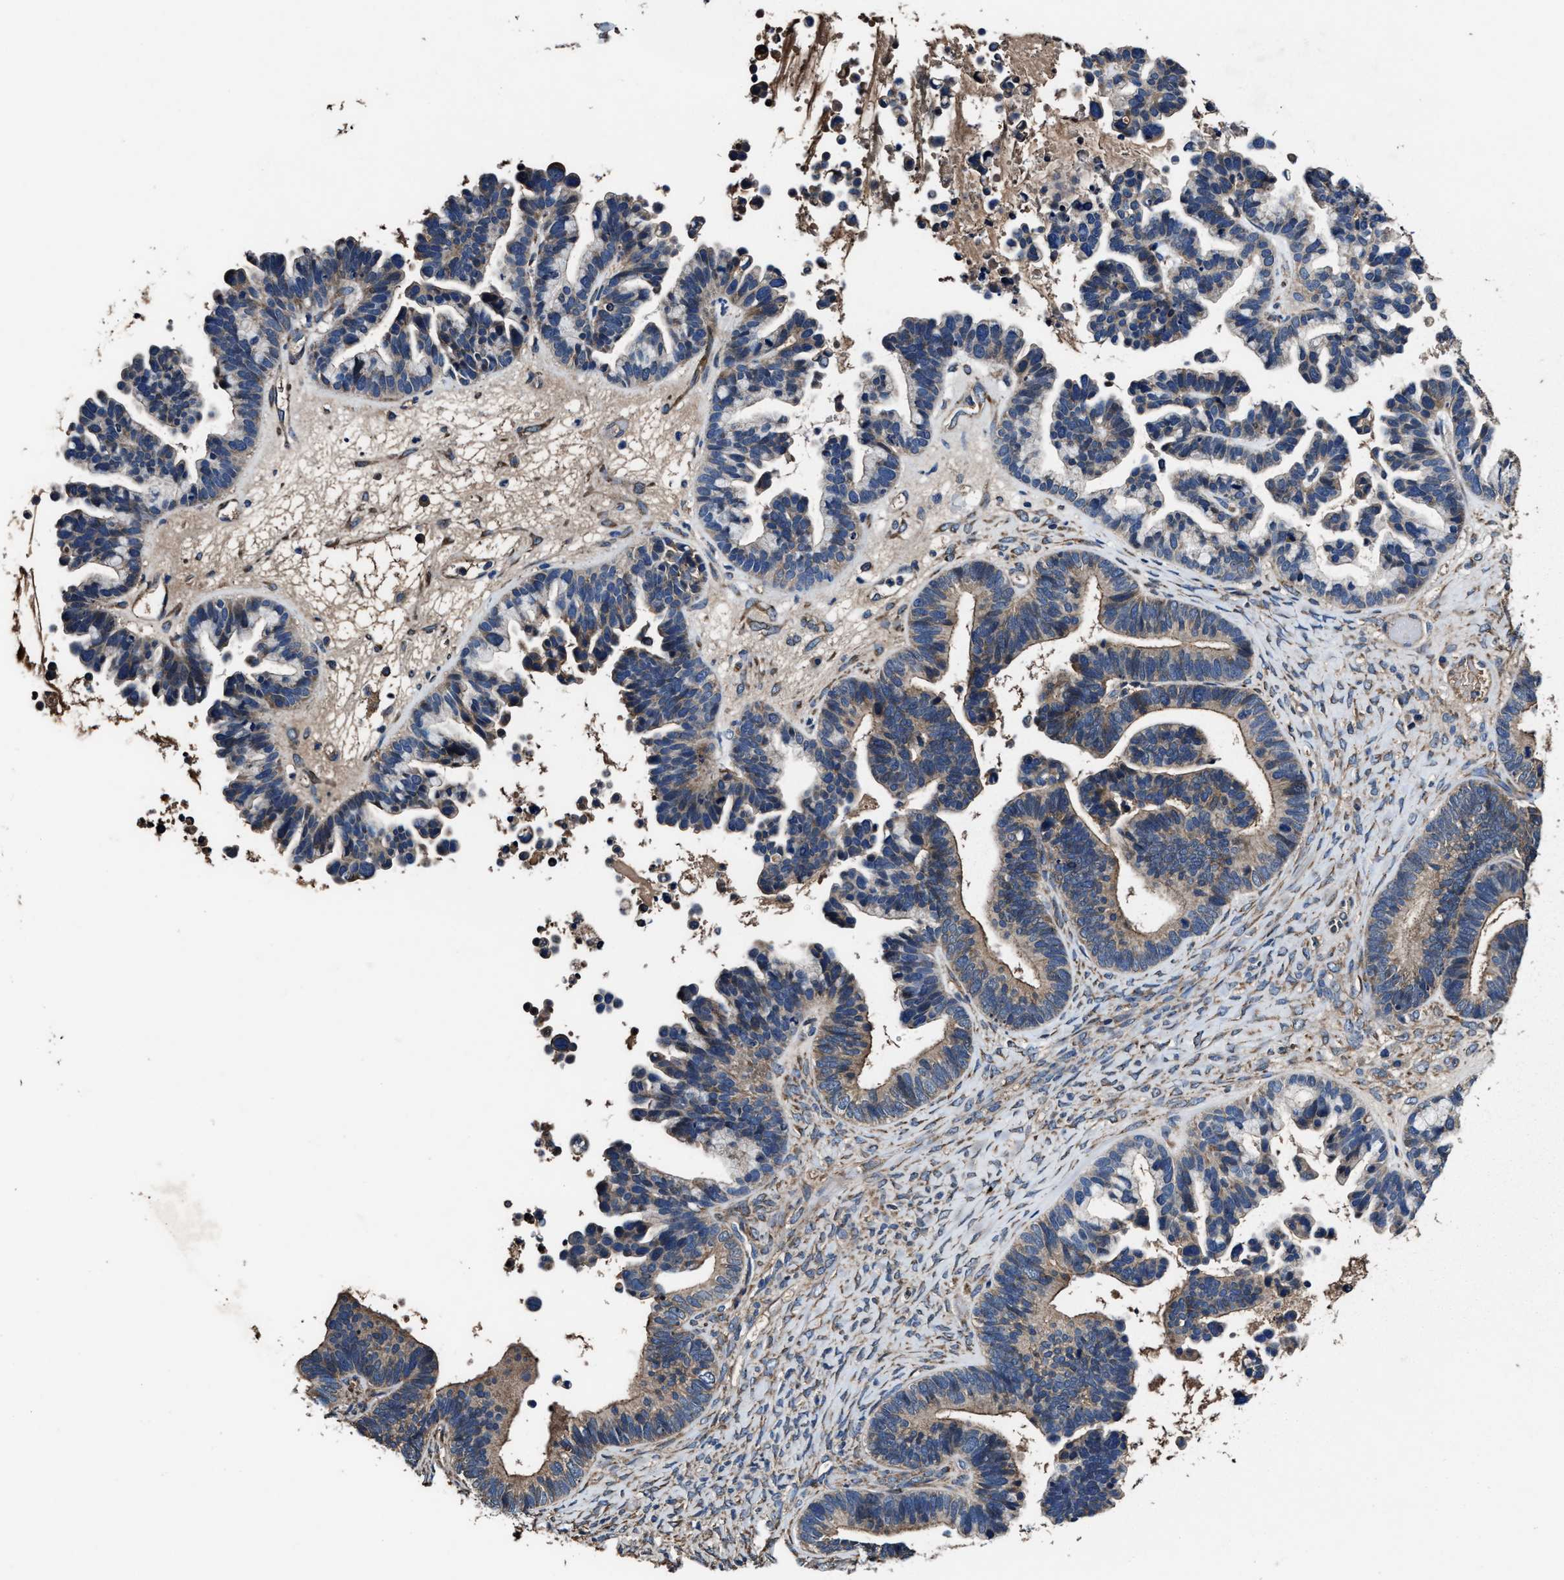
{"staining": {"intensity": "weak", "quantity": "25%-75%", "location": "cytoplasmic/membranous"}, "tissue": "ovarian cancer", "cell_type": "Tumor cells", "image_type": "cancer", "snomed": [{"axis": "morphology", "description": "Cystadenocarcinoma, serous, NOS"}, {"axis": "topography", "description": "Ovary"}], "caption": "Weak cytoplasmic/membranous protein positivity is present in approximately 25%-75% of tumor cells in ovarian cancer.", "gene": "IDNK", "patient": {"sex": "female", "age": 56}}